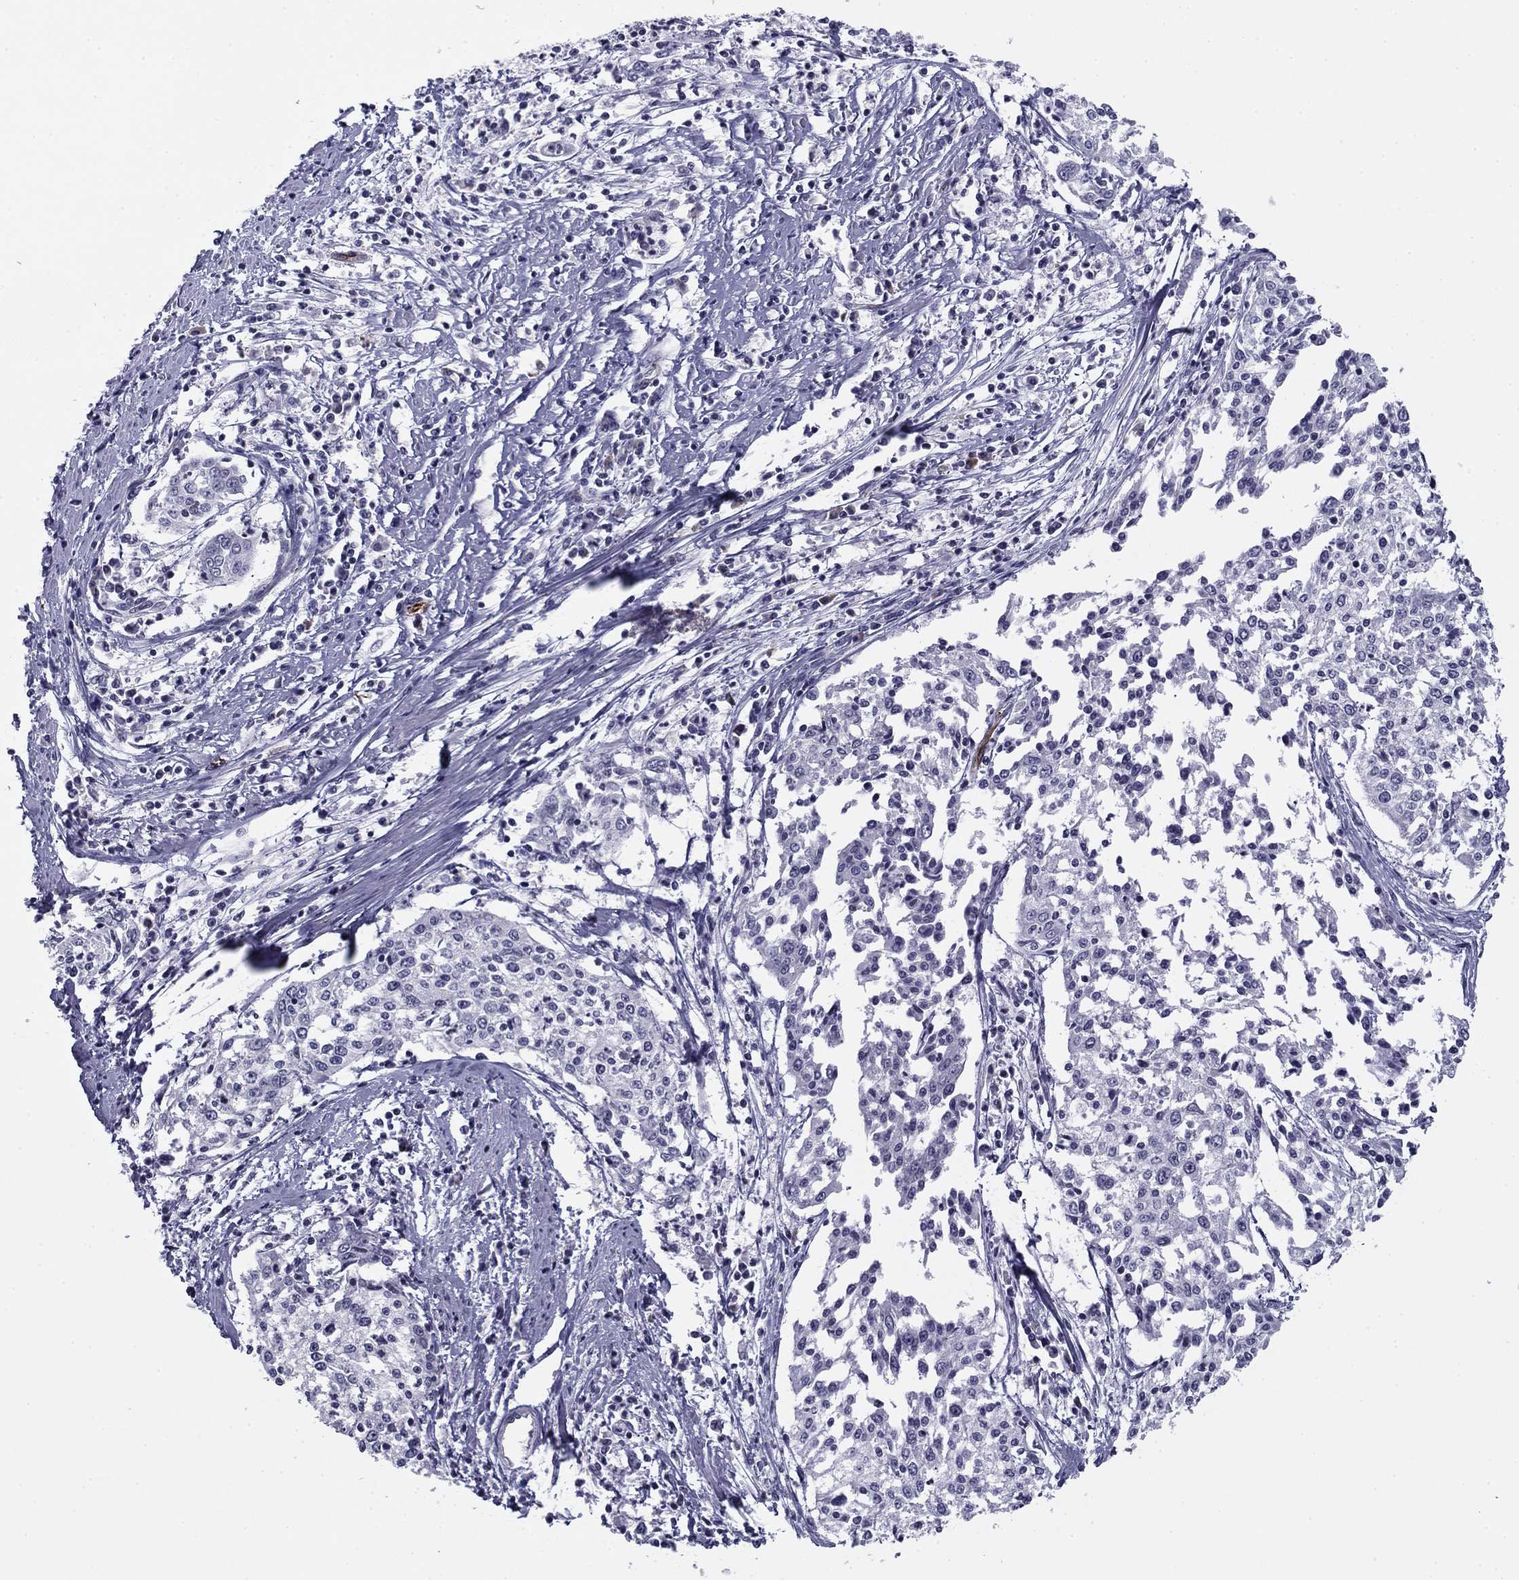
{"staining": {"intensity": "negative", "quantity": "none", "location": "none"}, "tissue": "cervical cancer", "cell_type": "Tumor cells", "image_type": "cancer", "snomed": [{"axis": "morphology", "description": "Squamous cell carcinoma, NOS"}, {"axis": "topography", "description": "Cervix"}], "caption": "An immunohistochemistry micrograph of cervical cancer (squamous cell carcinoma) is shown. There is no staining in tumor cells of cervical cancer (squamous cell carcinoma).", "gene": "ANKS4B", "patient": {"sex": "female", "age": 41}}